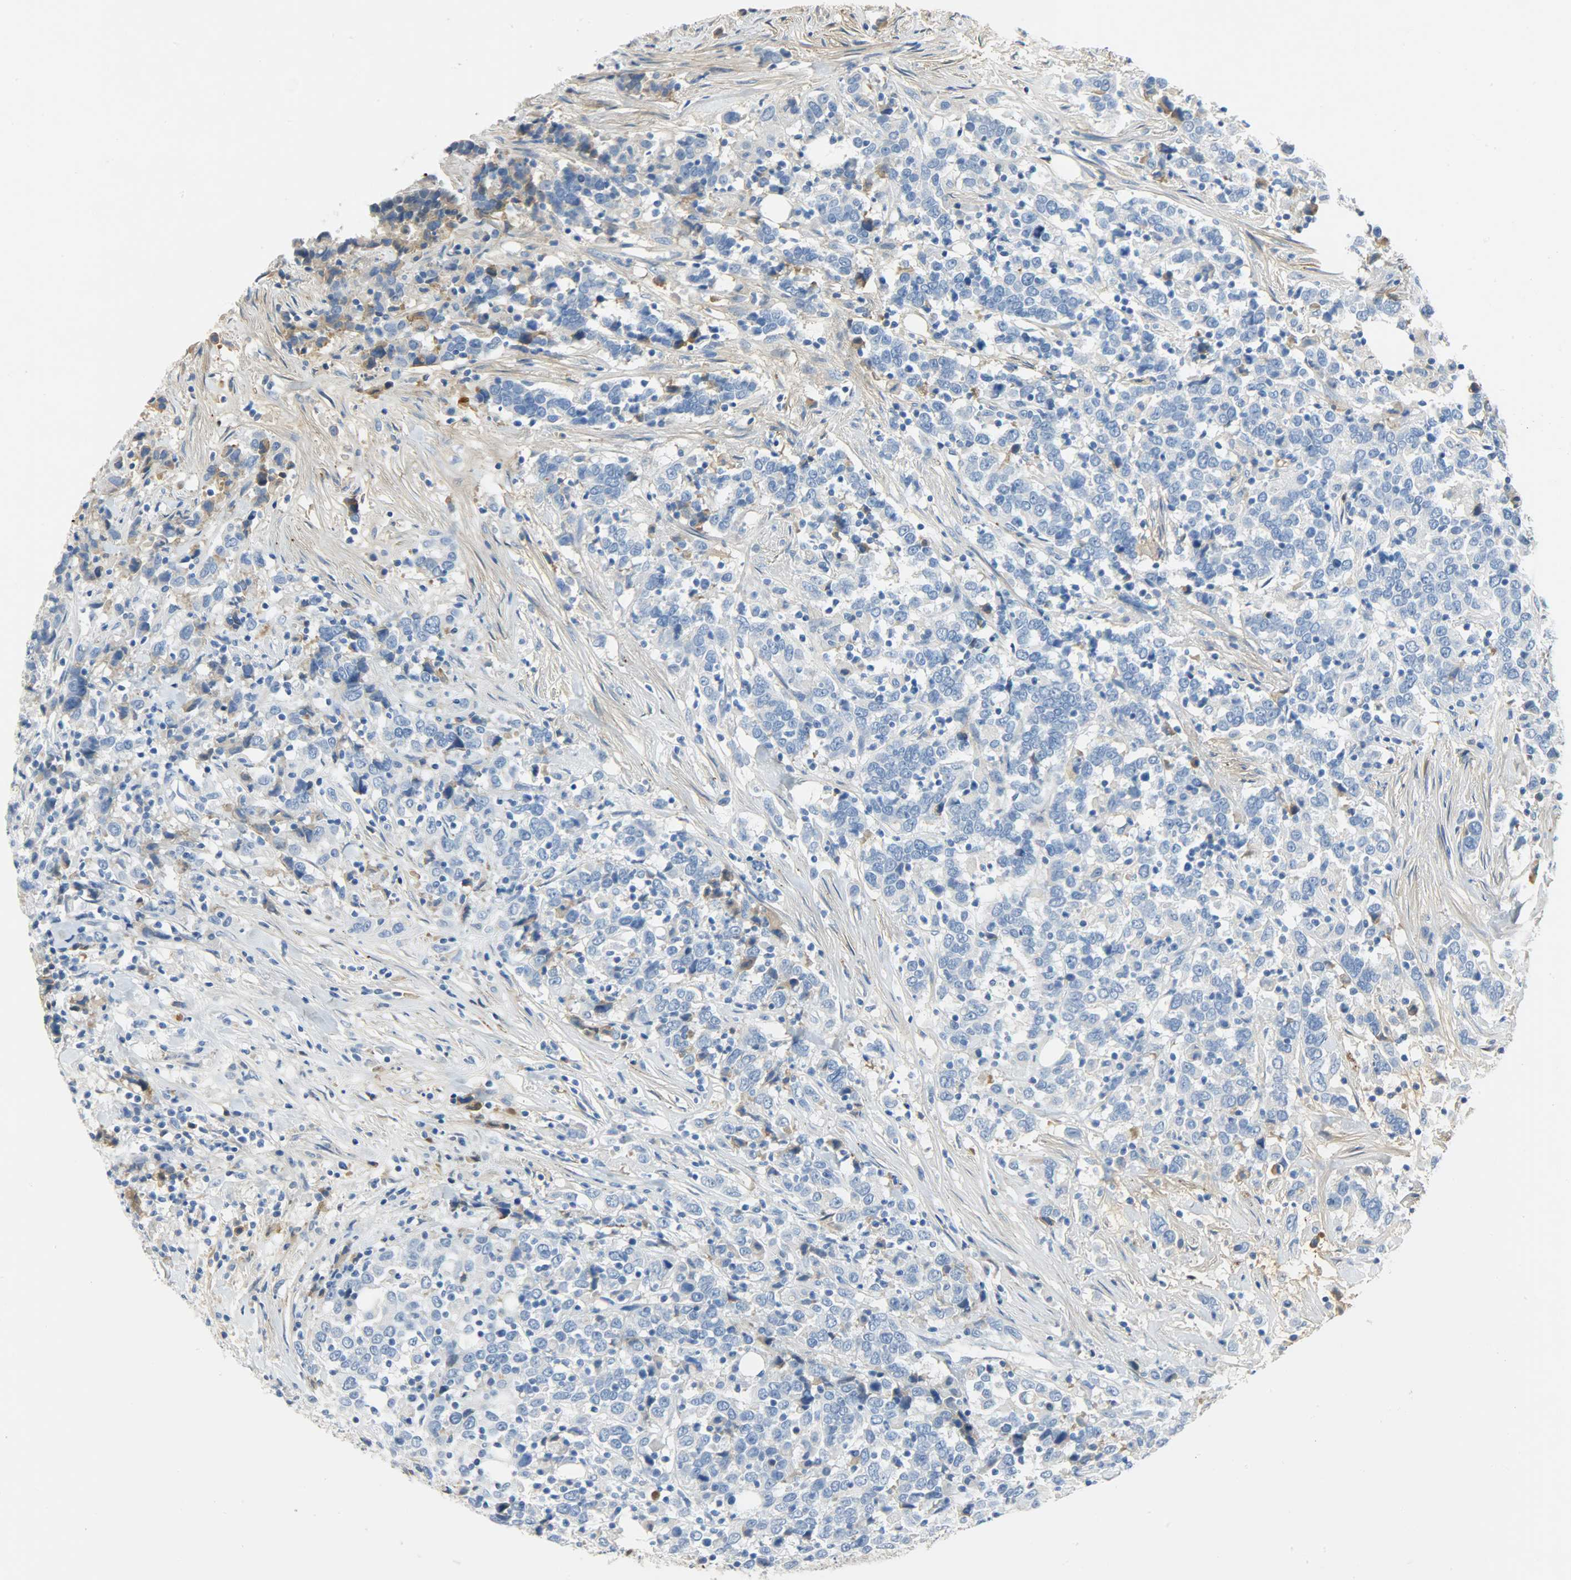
{"staining": {"intensity": "negative", "quantity": "none", "location": "none"}, "tissue": "urothelial cancer", "cell_type": "Tumor cells", "image_type": "cancer", "snomed": [{"axis": "morphology", "description": "Urothelial carcinoma, High grade"}, {"axis": "topography", "description": "Urinary bladder"}], "caption": "High power microscopy image of an immunohistochemistry (IHC) photomicrograph of urothelial carcinoma (high-grade), revealing no significant positivity in tumor cells.", "gene": "CRP", "patient": {"sex": "male", "age": 61}}